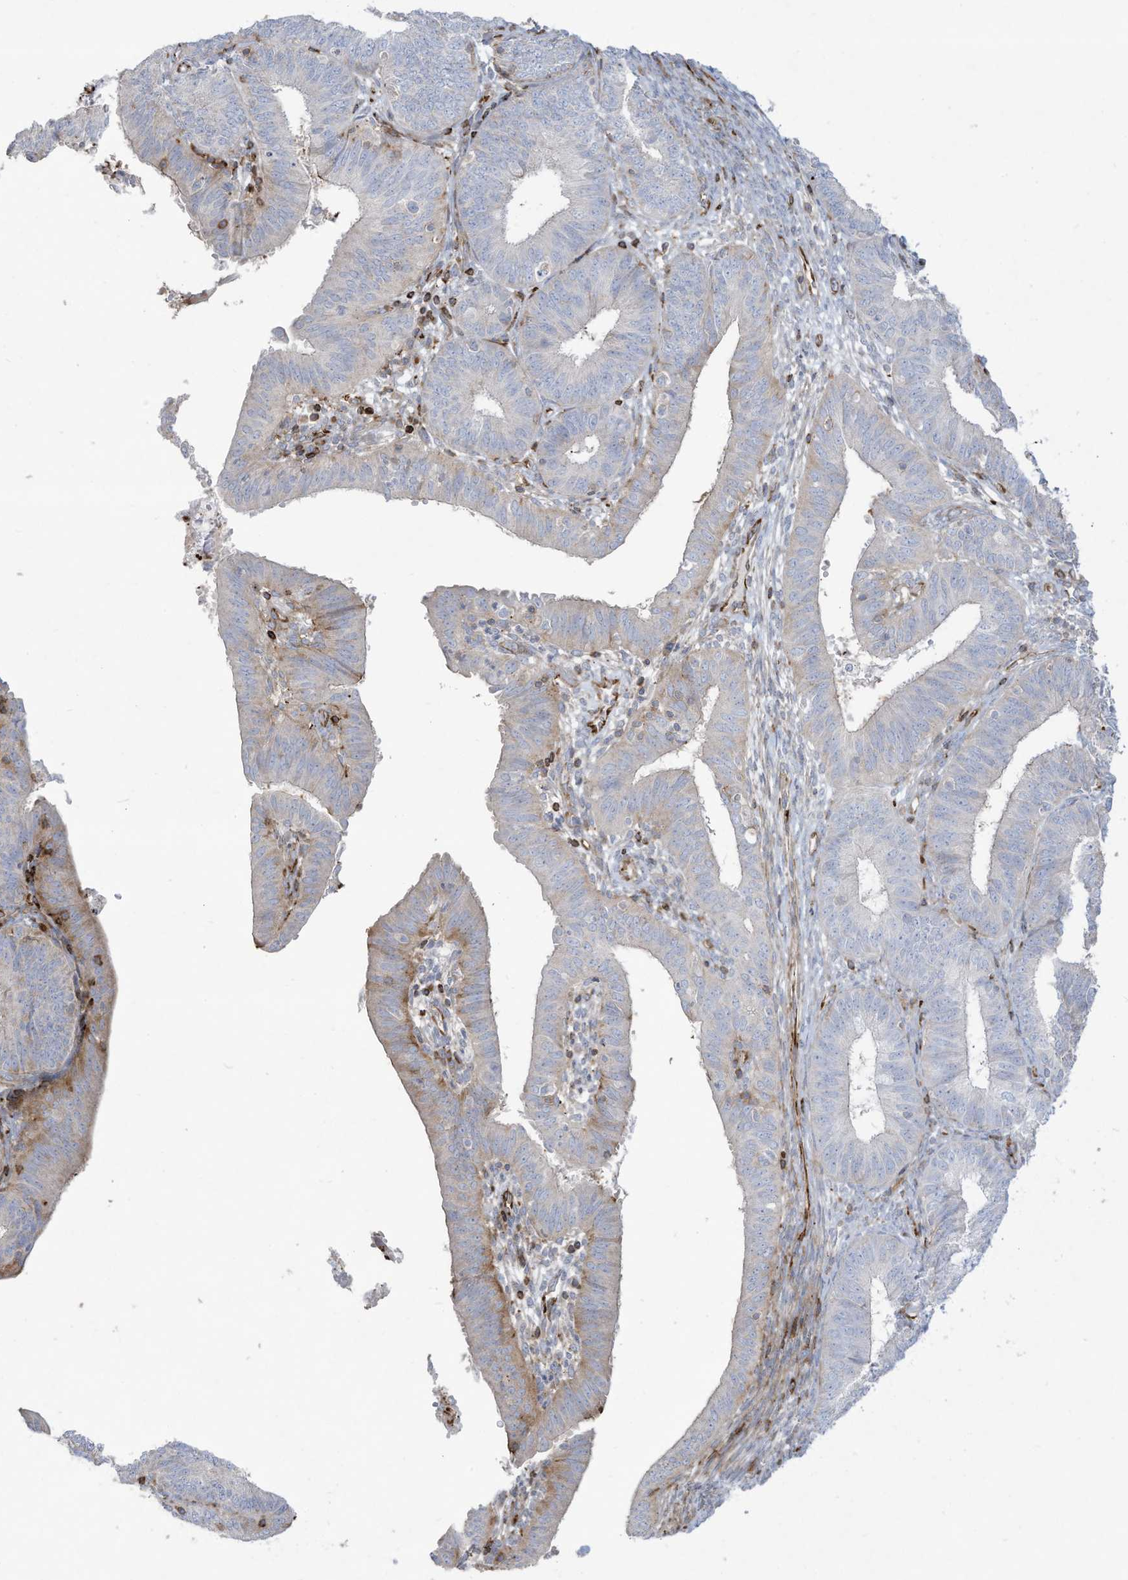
{"staining": {"intensity": "moderate", "quantity": "<25%", "location": "cytoplasmic/membranous"}, "tissue": "endometrial cancer", "cell_type": "Tumor cells", "image_type": "cancer", "snomed": [{"axis": "morphology", "description": "Adenocarcinoma, NOS"}, {"axis": "topography", "description": "Endometrium"}], "caption": "A micrograph of endometrial adenocarcinoma stained for a protein displays moderate cytoplasmic/membranous brown staining in tumor cells. Immunohistochemistry stains the protein in brown and the nuclei are stained blue.", "gene": "THNSL2", "patient": {"sex": "female", "age": 51}}